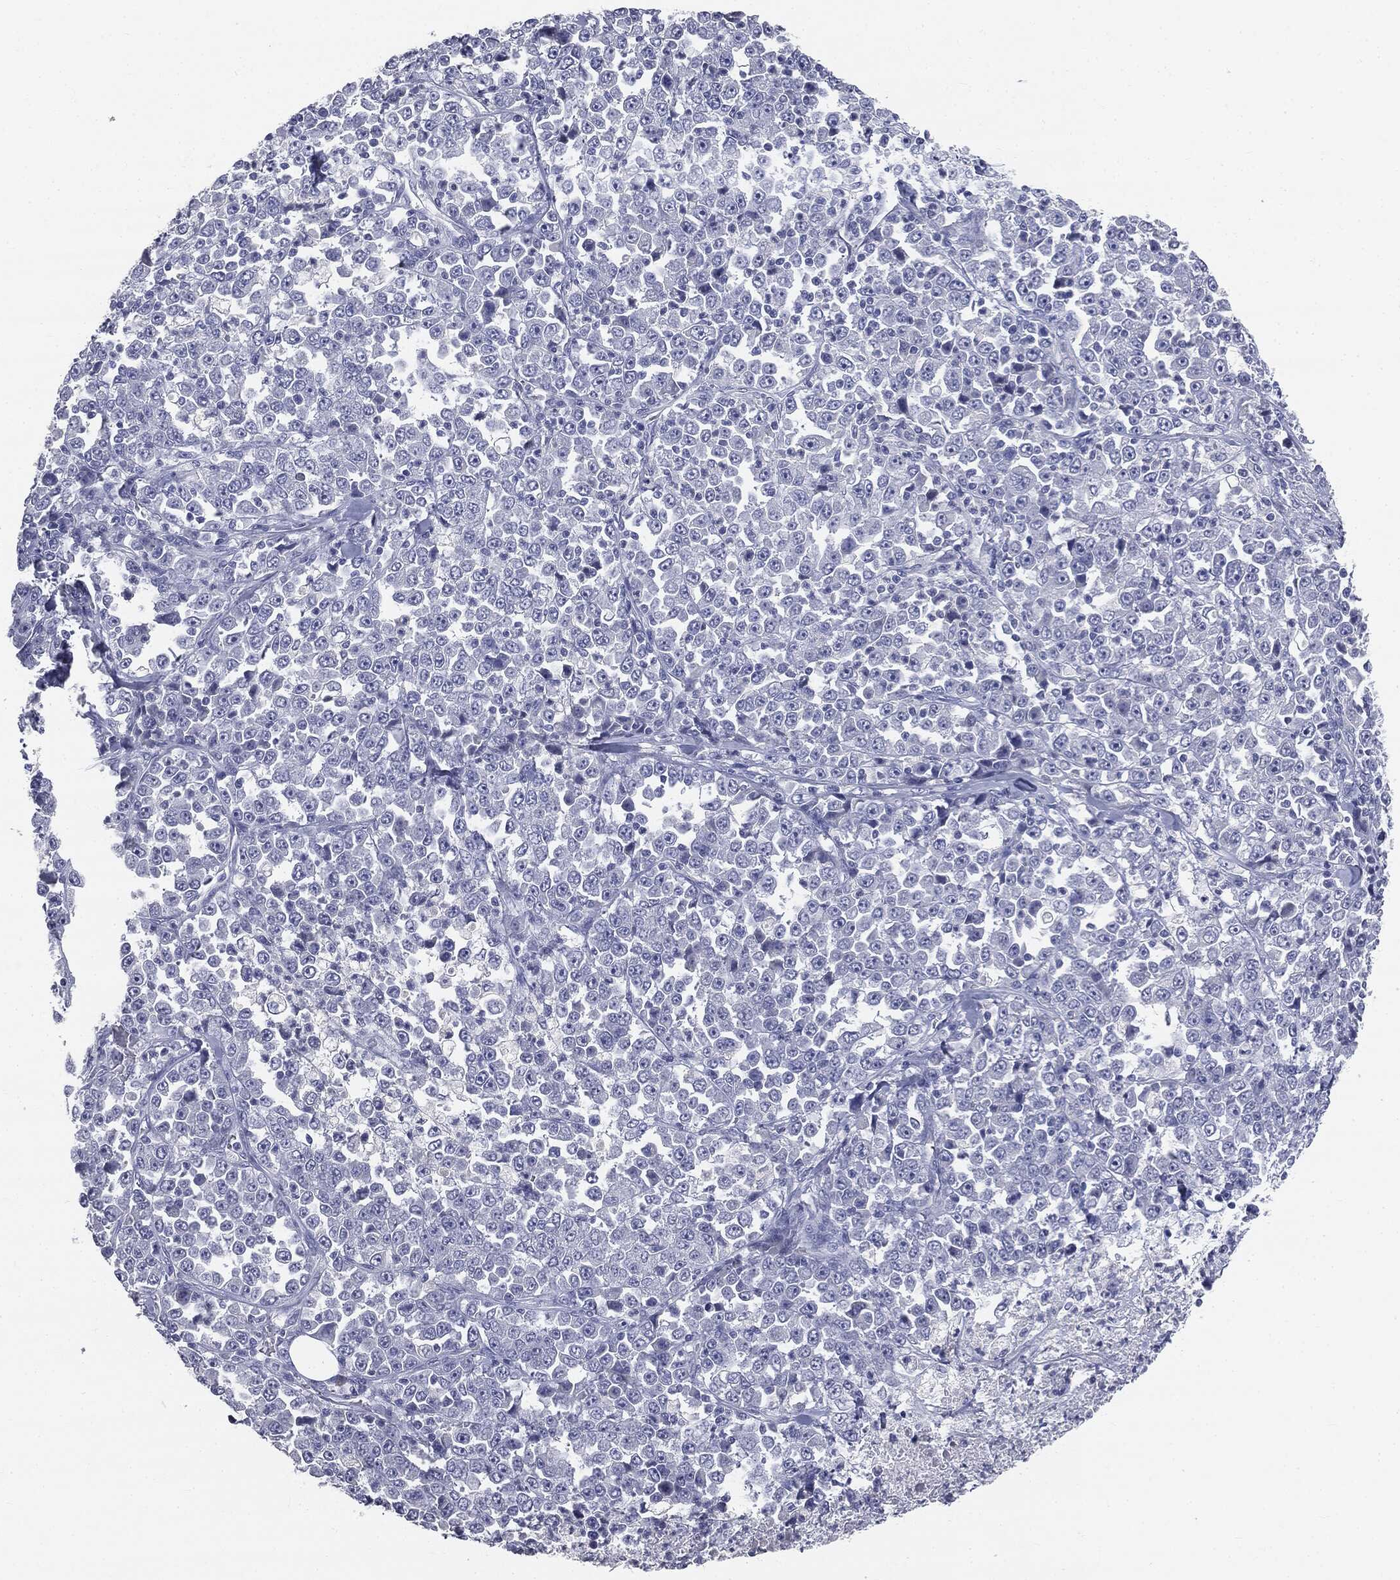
{"staining": {"intensity": "negative", "quantity": "none", "location": "none"}, "tissue": "stomach cancer", "cell_type": "Tumor cells", "image_type": "cancer", "snomed": [{"axis": "morphology", "description": "Normal tissue, NOS"}, {"axis": "morphology", "description": "Adenocarcinoma, NOS"}, {"axis": "topography", "description": "Stomach, upper"}, {"axis": "topography", "description": "Stomach"}], "caption": "An immunohistochemistry photomicrograph of stomach adenocarcinoma is shown. There is no staining in tumor cells of stomach adenocarcinoma.", "gene": "AFP", "patient": {"sex": "male", "age": 59}}